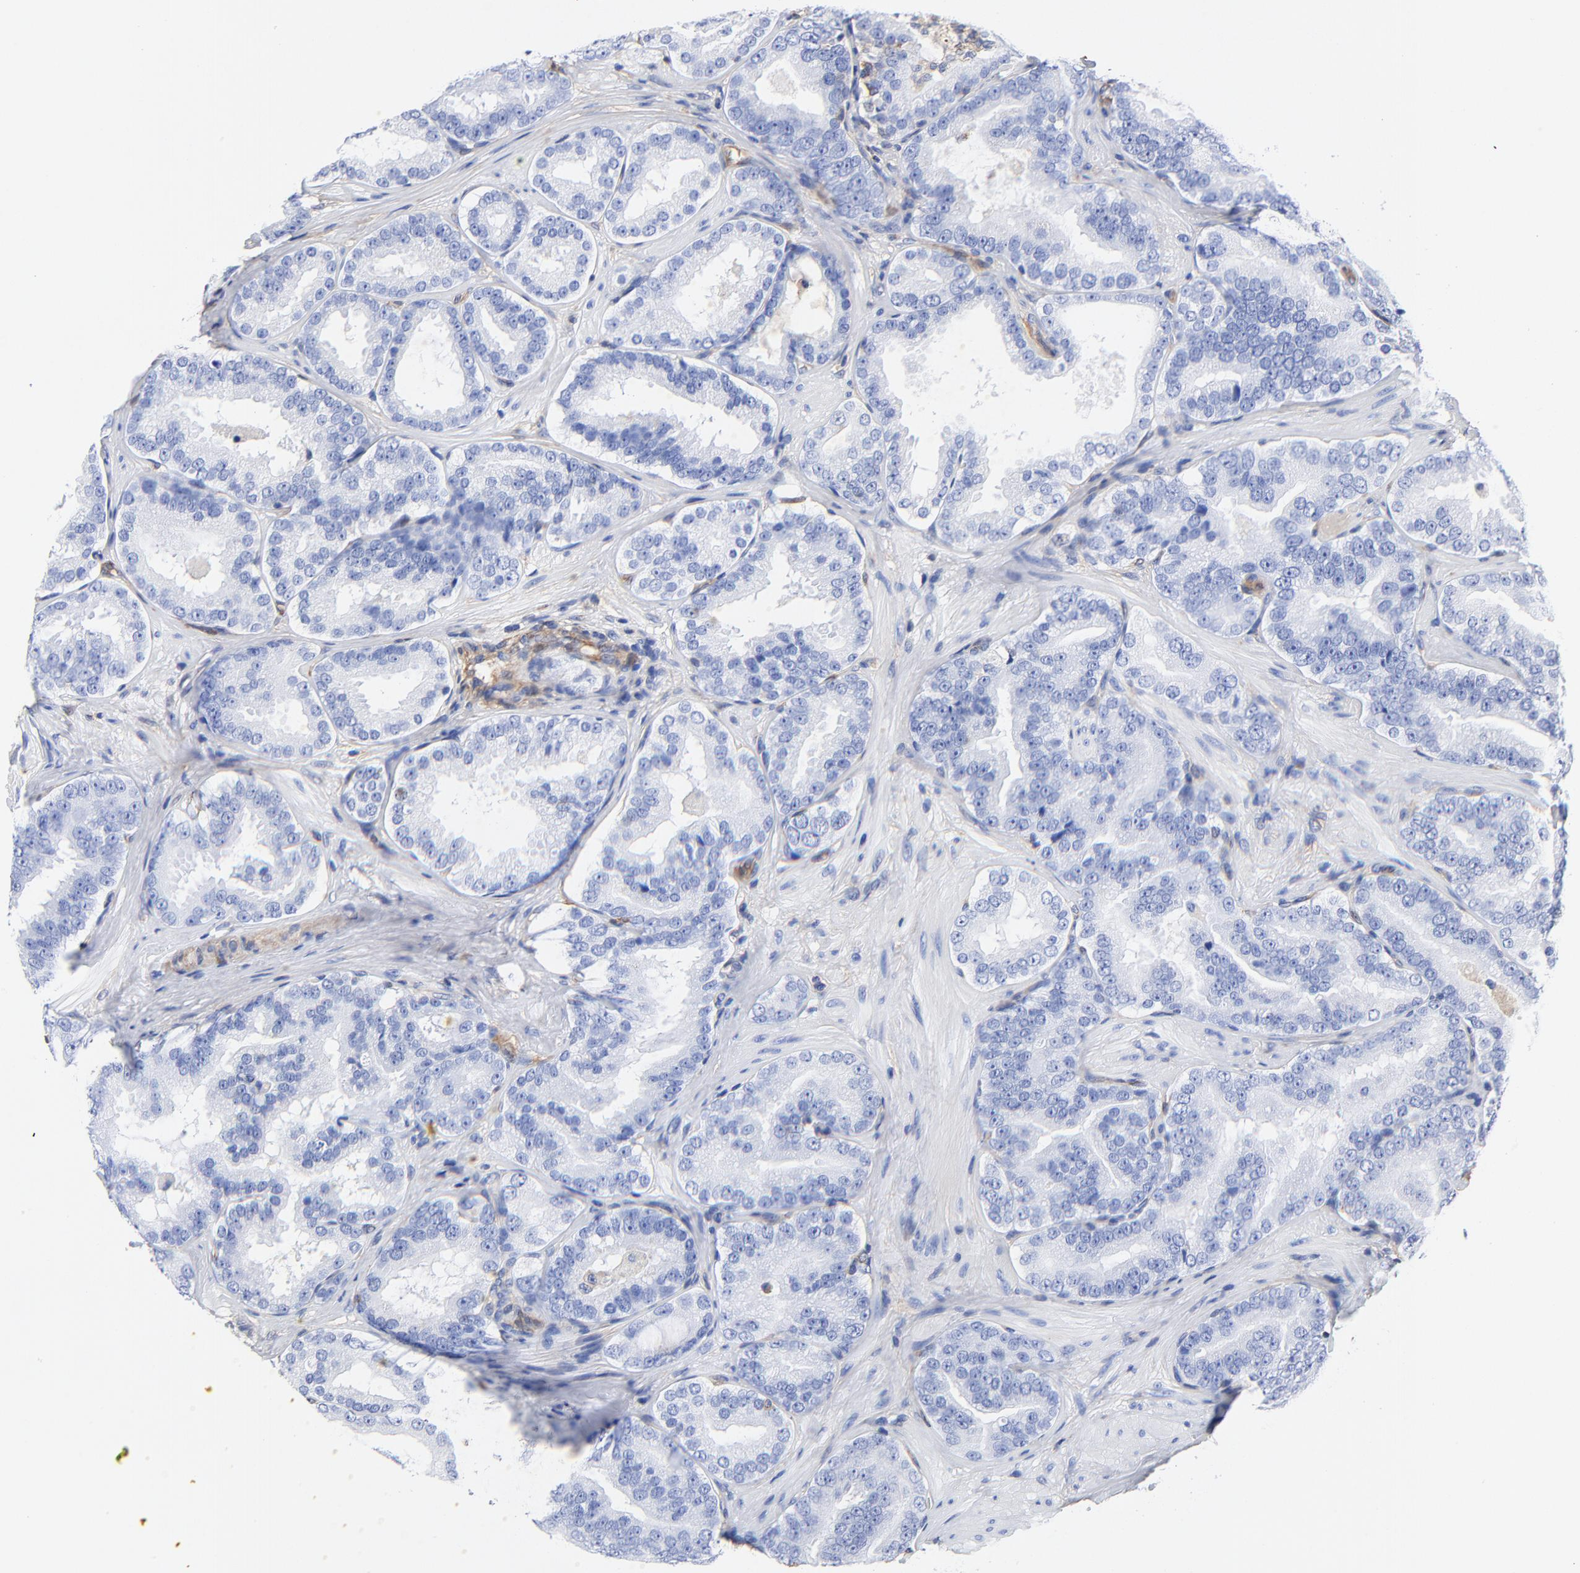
{"staining": {"intensity": "negative", "quantity": "none", "location": "none"}, "tissue": "prostate cancer", "cell_type": "Tumor cells", "image_type": "cancer", "snomed": [{"axis": "morphology", "description": "Adenocarcinoma, Low grade"}, {"axis": "topography", "description": "Prostate"}], "caption": "Prostate cancer (adenocarcinoma (low-grade)) was stained to show a protein in brown. There is no significant expression in tumor cells.", "gene": "TAGLN2", "patient": {"sex": "male", "age": 59}}